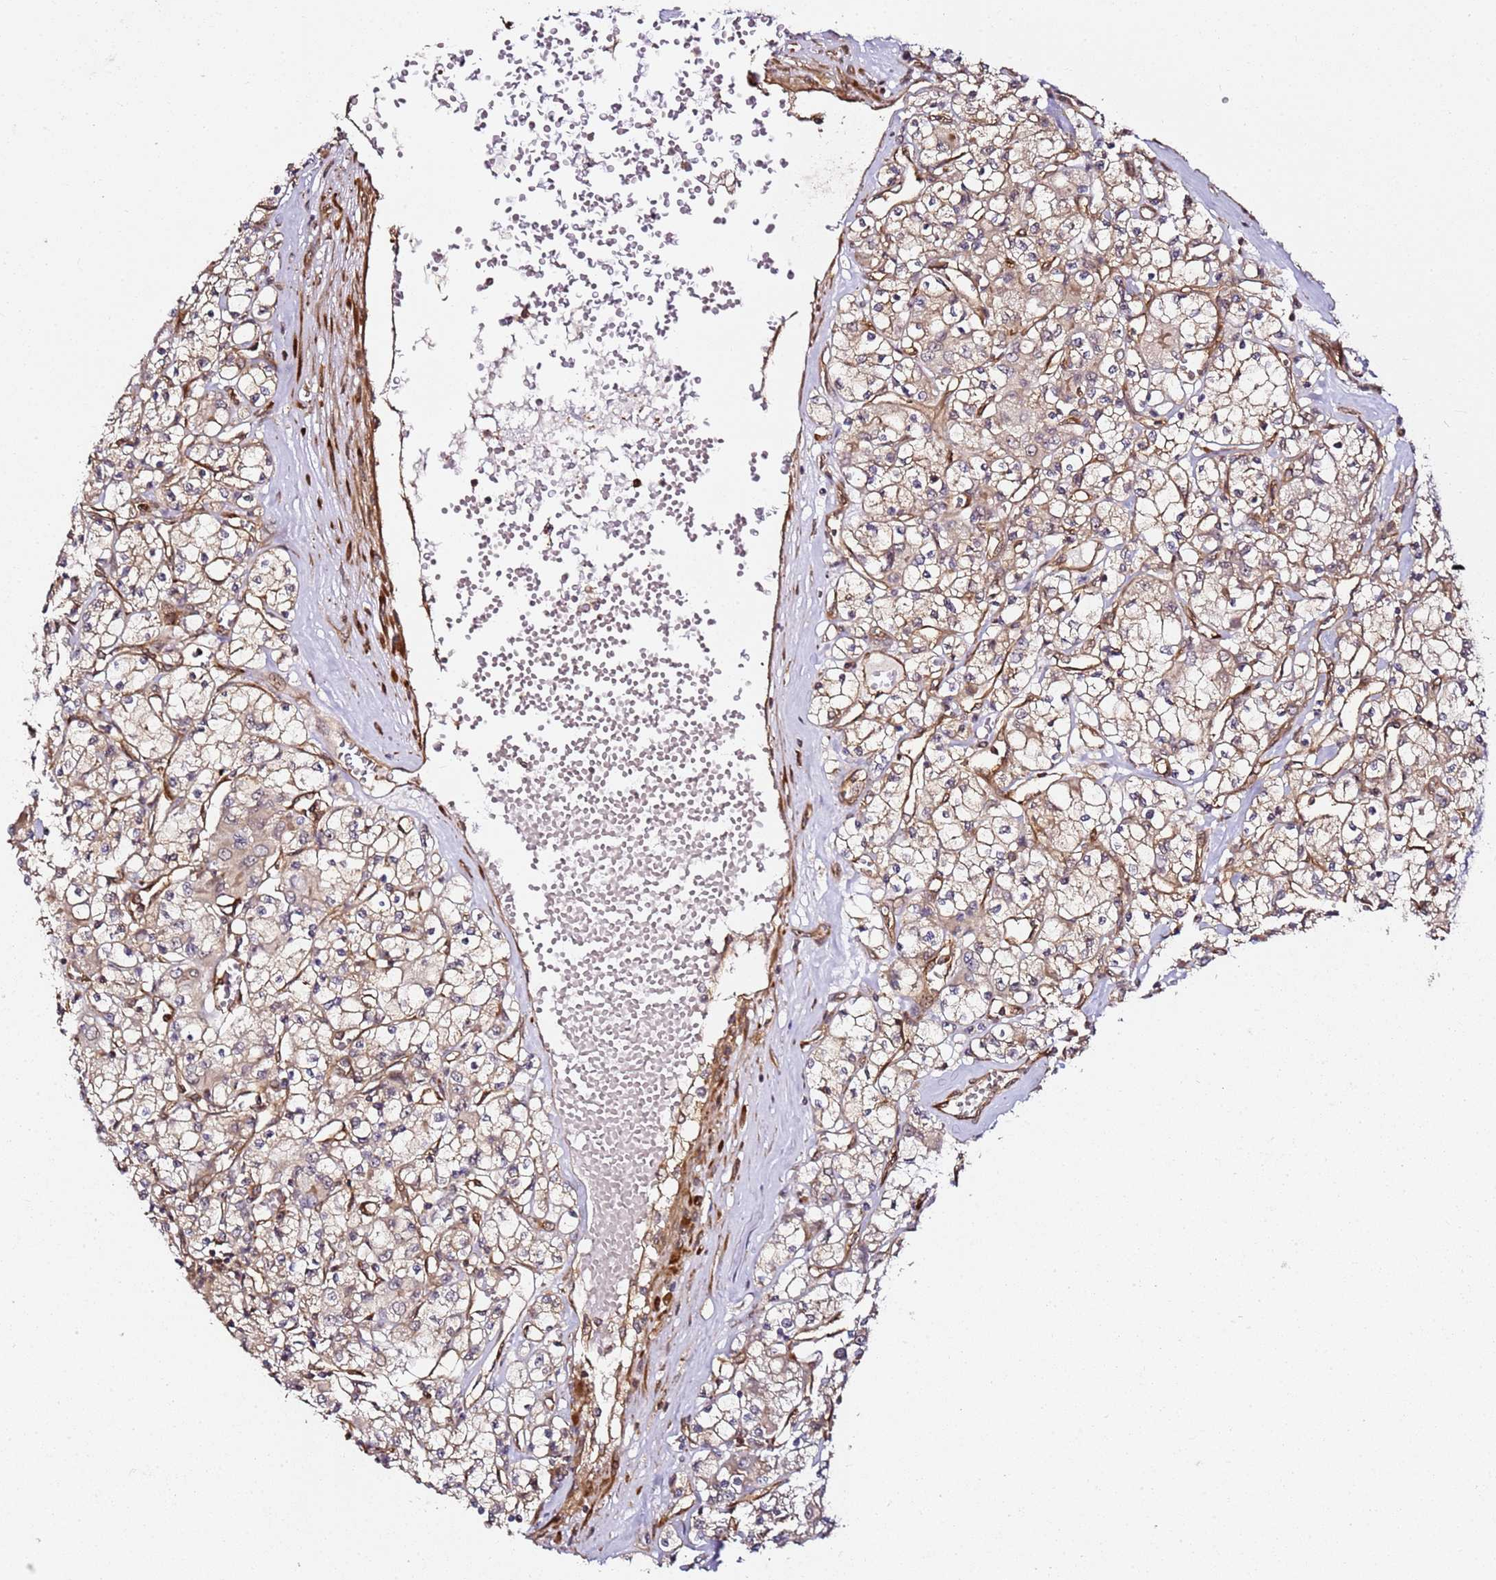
{"staining": {"intensity": "weak", "quantity": ">75%", "location": "cytoplasmic/membranous"}, "tissue": "renal cancer", "cell_type": "Tumor cells", "image_type": "cancer", "snomed": [{"axis": "morphology", "description": "Adenocarcinoma, NOS"}, {"axis": "topography", "description": "Kidney"}], "caption": "Adenocarcinoma (renal) tissue exhibits weak cytoplasmic/membranous staining in approximately >75% of tumor cells, visualized by immunohistochemistry.", "gene": "CCNYL1", "patient": {"sex": "female", "age": 59}}